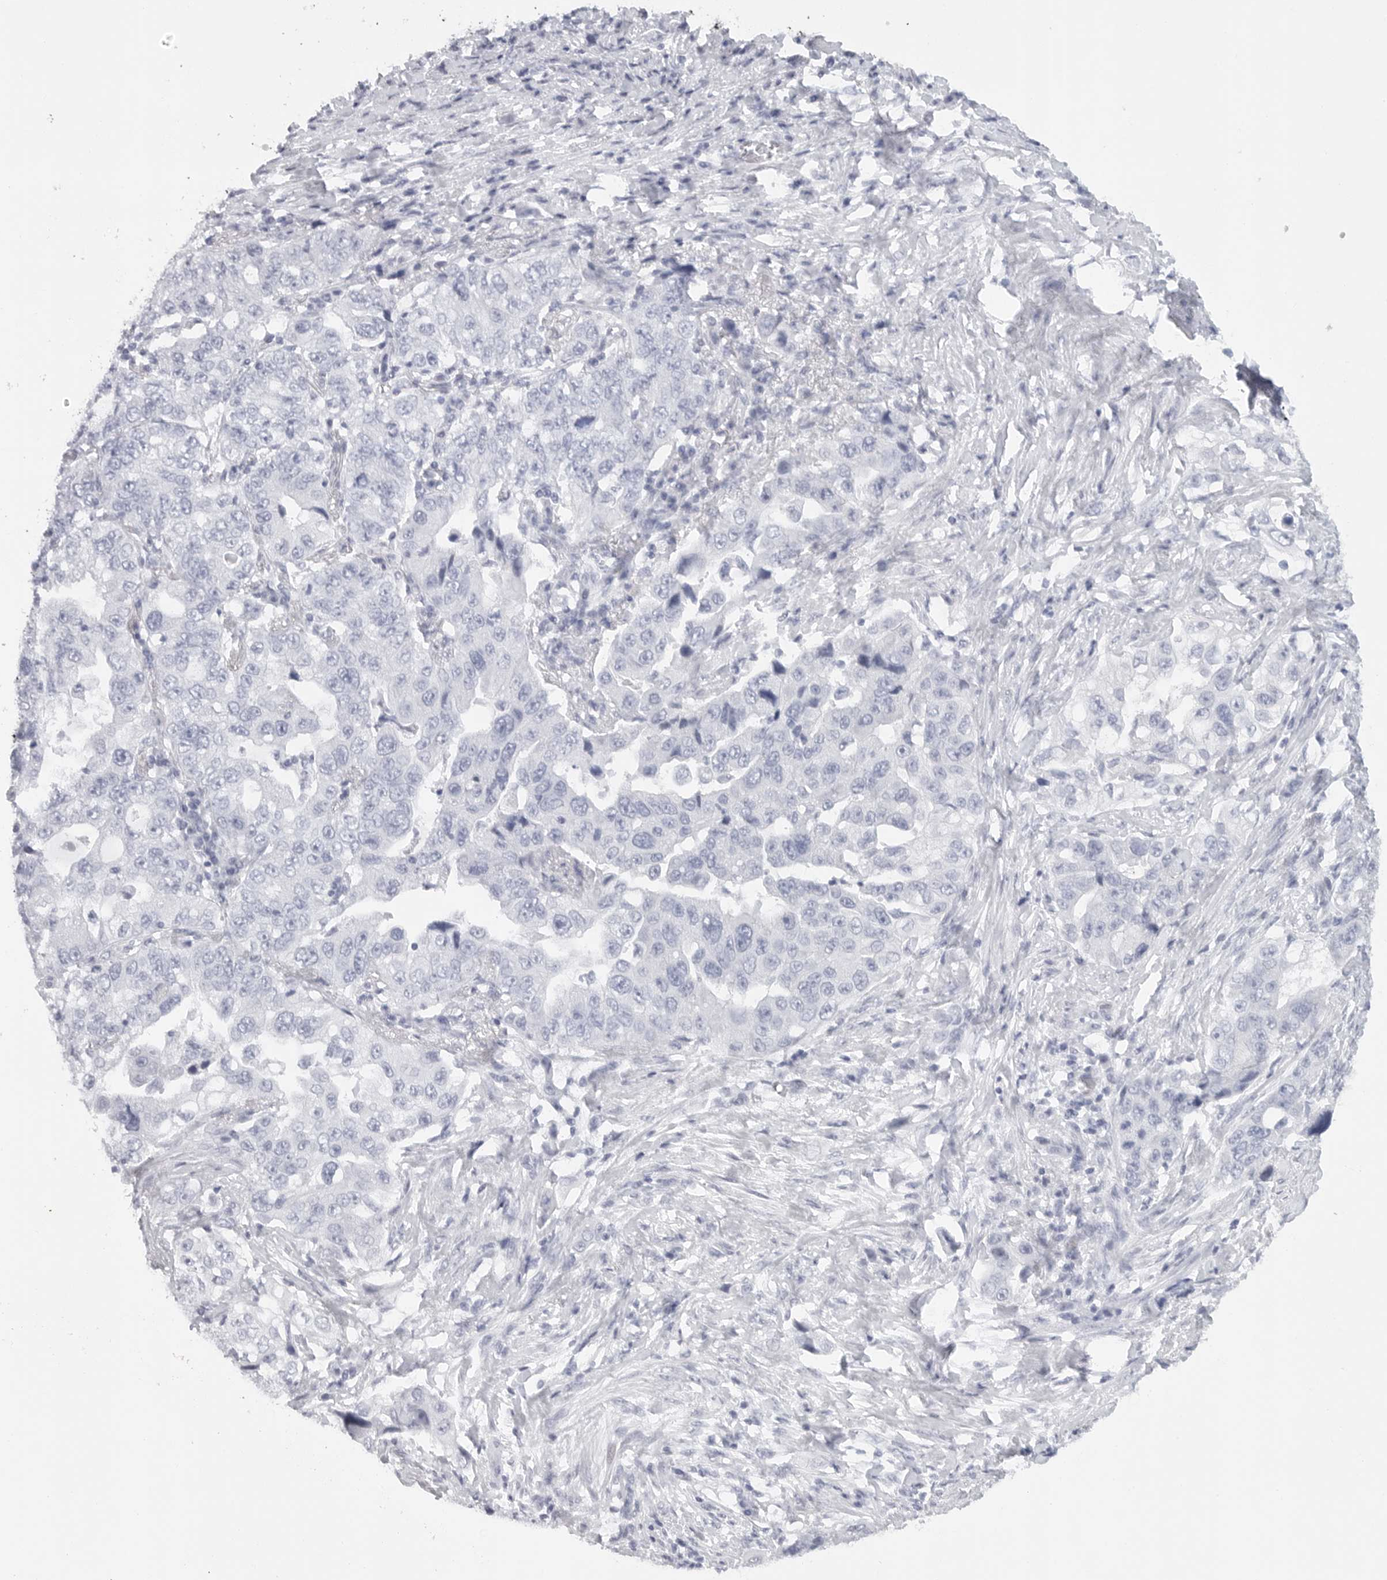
{"staining": {"intensity": "negative", "quantity": "none", "location": "none"}, "tissue": "lung cancer", "cell_type": "Tumor cells", "image_type": "cancer", "snomed": [{"axis": "morphology", "description": "Adenocarcinoma, NOS"}, {"axis": "topography", "description": "Lung"}], "caption": "High power microscopy image of an IHC image of lung cancer, revealing no significant positivity in tumor cells. (DAB (3,3'-diaminobenzidine) immunohistochemistry (IHC), high magnification).", "gene": "TNR", "patient": {"sex": "female", "age": 51}}